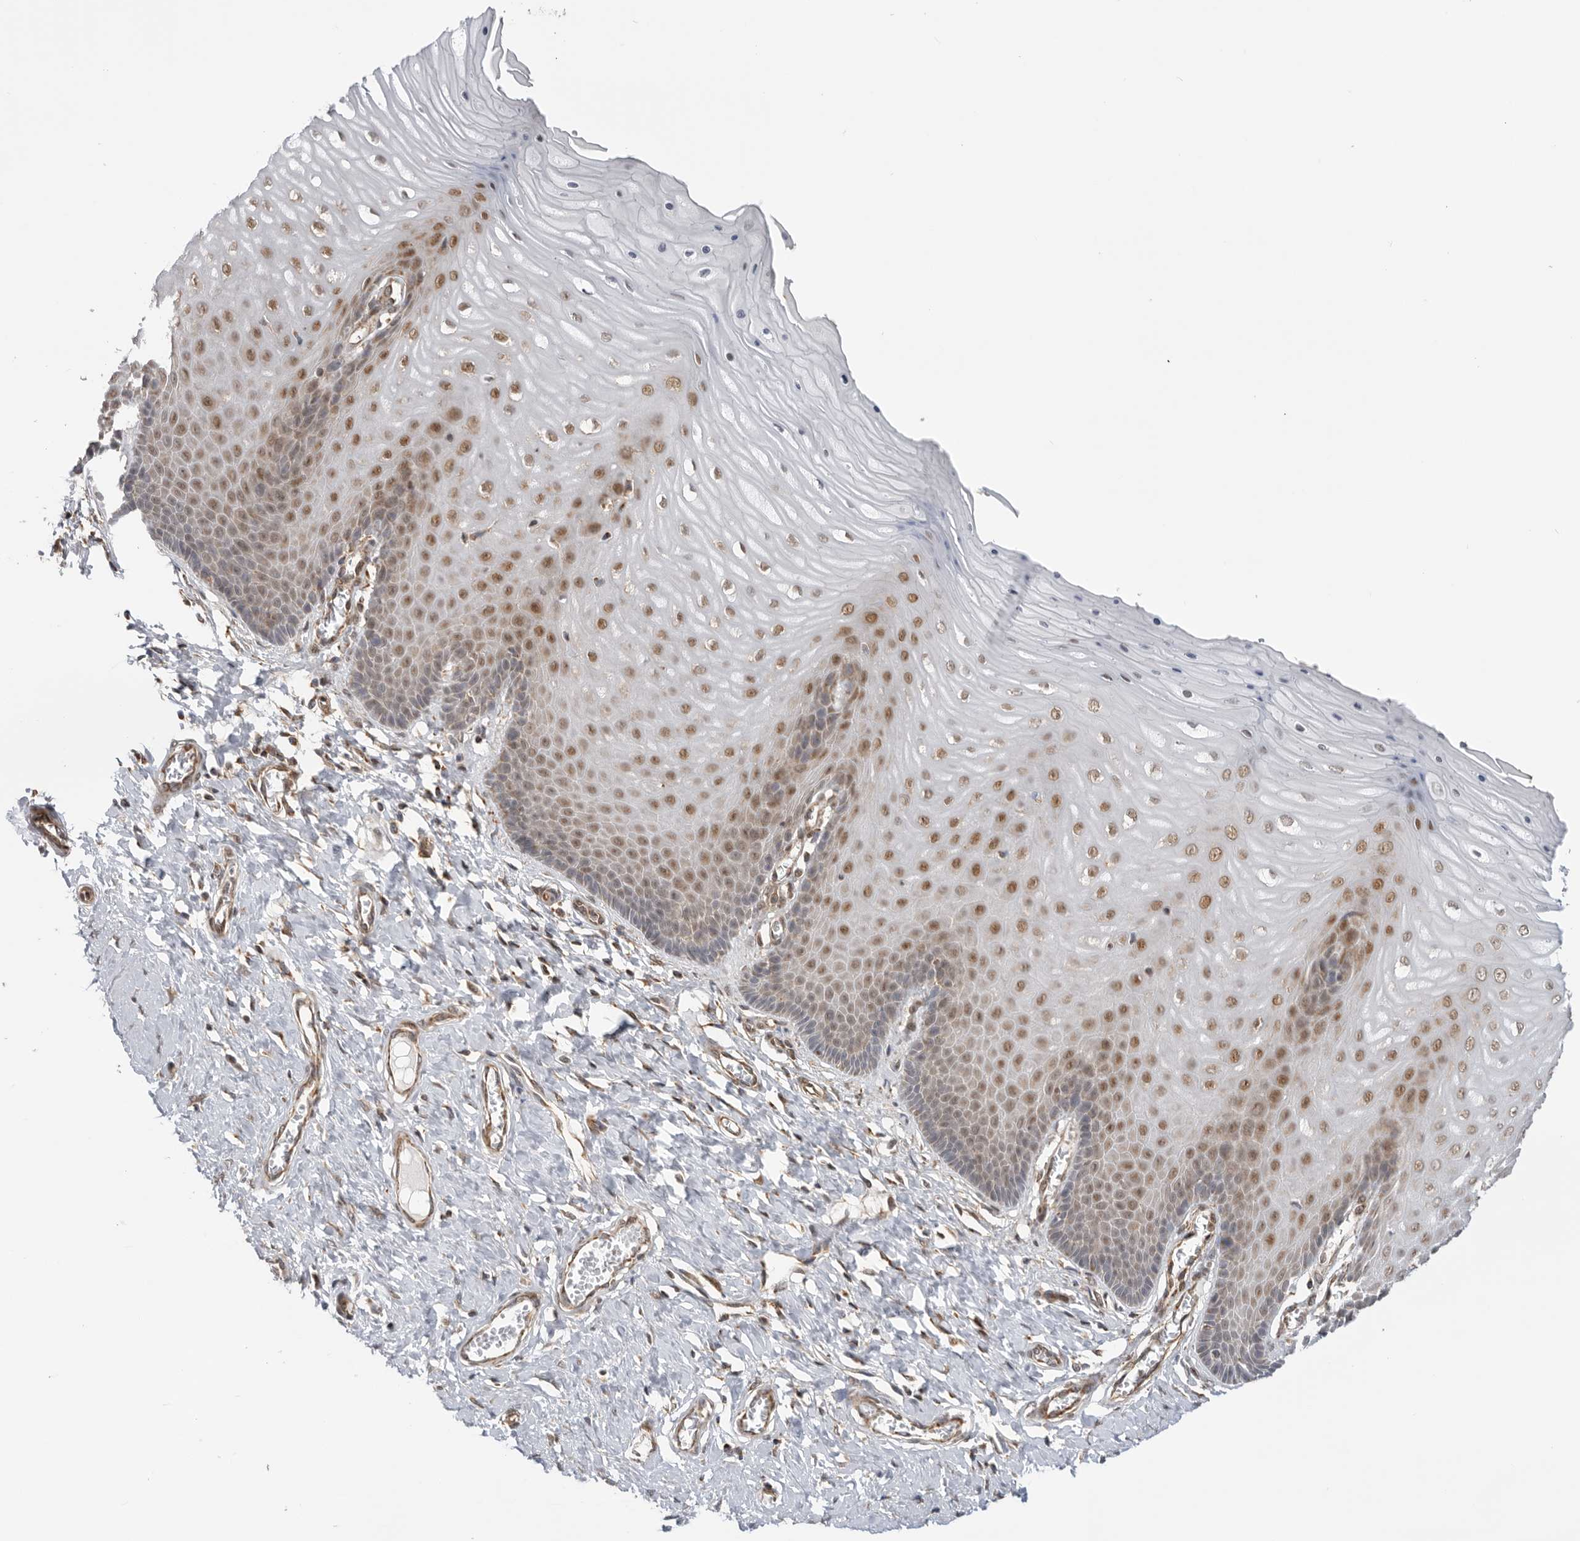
{"staining": {"intensity": "moderate", "quantity": ">75%", "location": "nuclear"}, "tissue": "cervix", "cell_type": "Squamous epithelial cells", "image_type": "normal", "snomed": [{"axis": "morphology", "description": "Normal tissue, NOS"}, {"axis": "topography", "description": "Cervix"}], "caption": "Normal cervix exhibits moderate nuclear positivity in approximately >75% of squamous epithelial cells (brown staining indicates protein expression, while blue staining denotes nuclei)..", "gene": "DCAF8", "patient": {"sex": "female", "age": 55}}